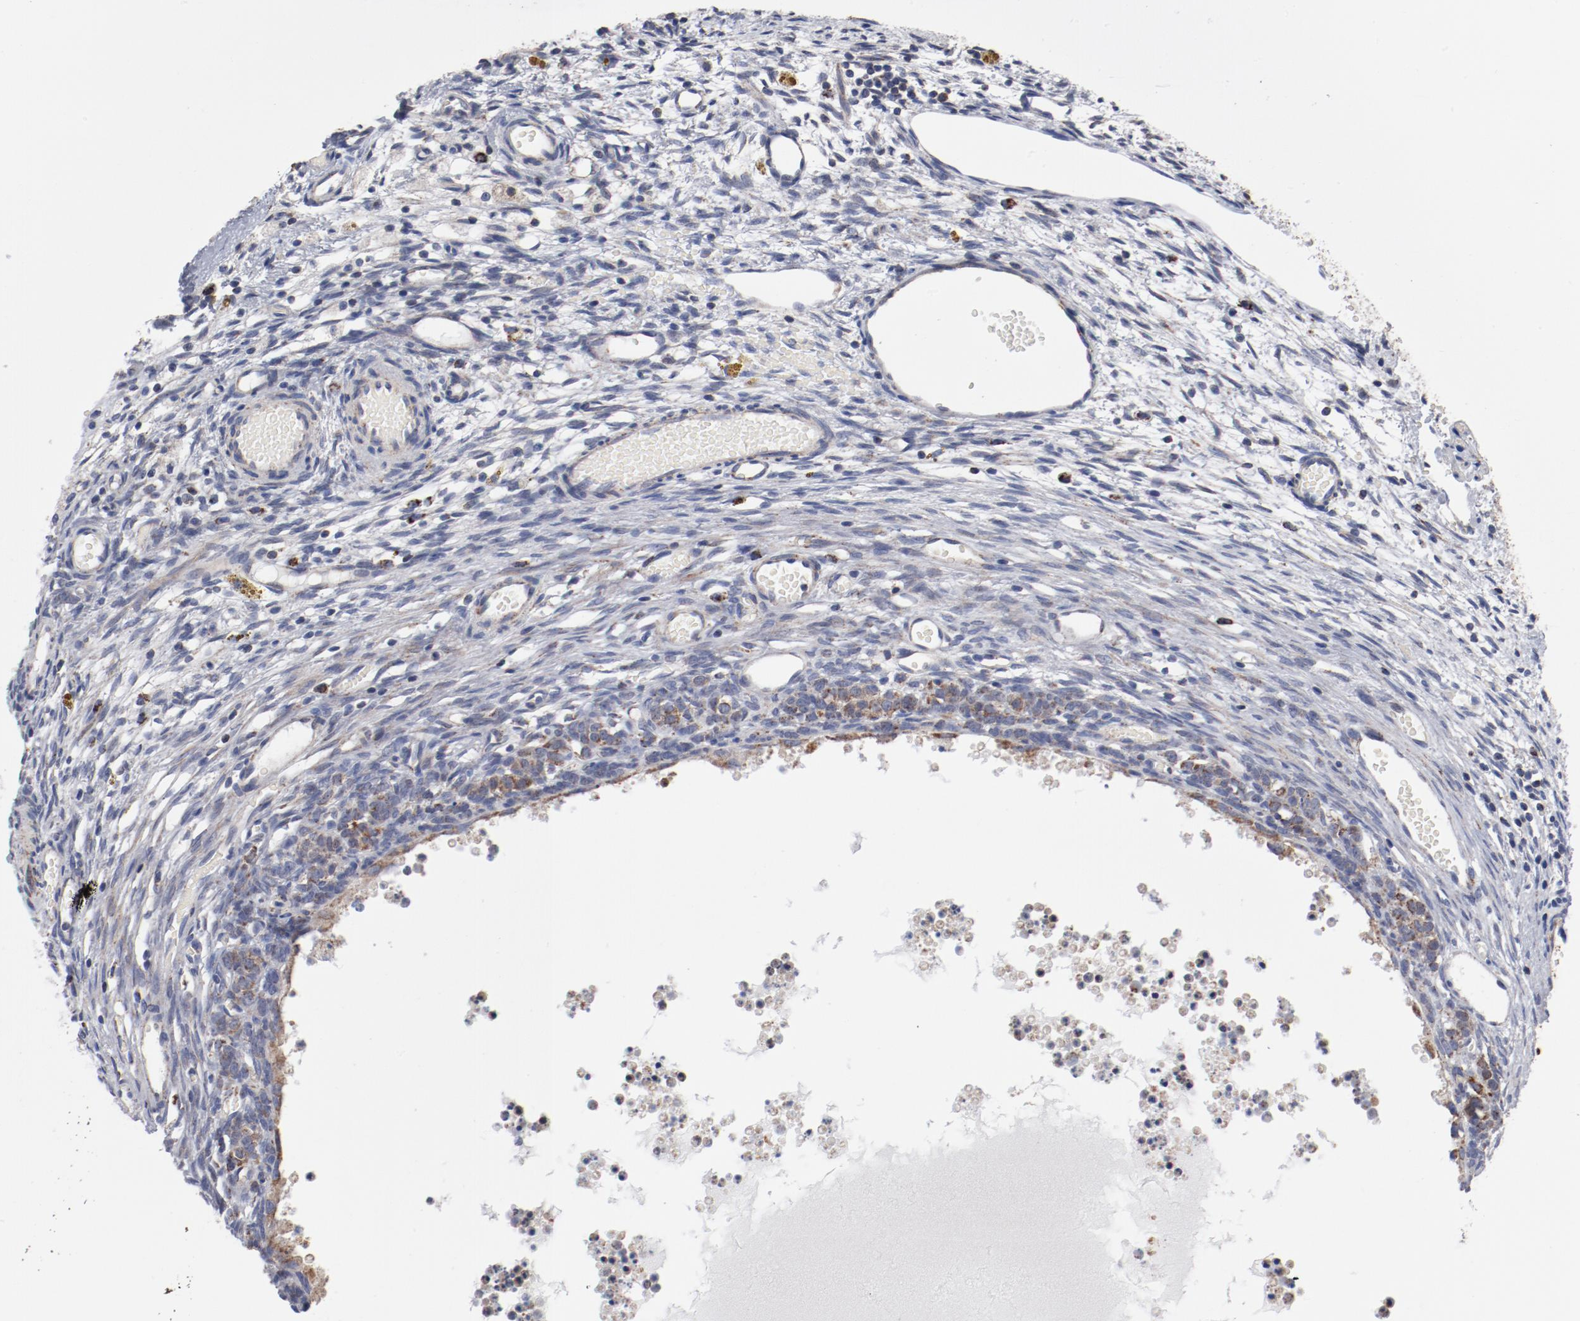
{"staining": {"intensity": "negative", "quantity": "none", "location": "none"}, "tissue": "ovary", "cell_type": "Ovarian stroma cells", "image_type": "normal", "snomed": [{"axis": "morphology", "description": "Normal tissue, NOS"}, {"axis": "topography", "description": "Ovary"}], "caption": "IHC histopathology image of benign human ovary stained for a protein (brown), which shows no positivity in ovarian stroma cells.", "gene": "NDUFV2", "patient": {"sex": "female", "age": 35}}